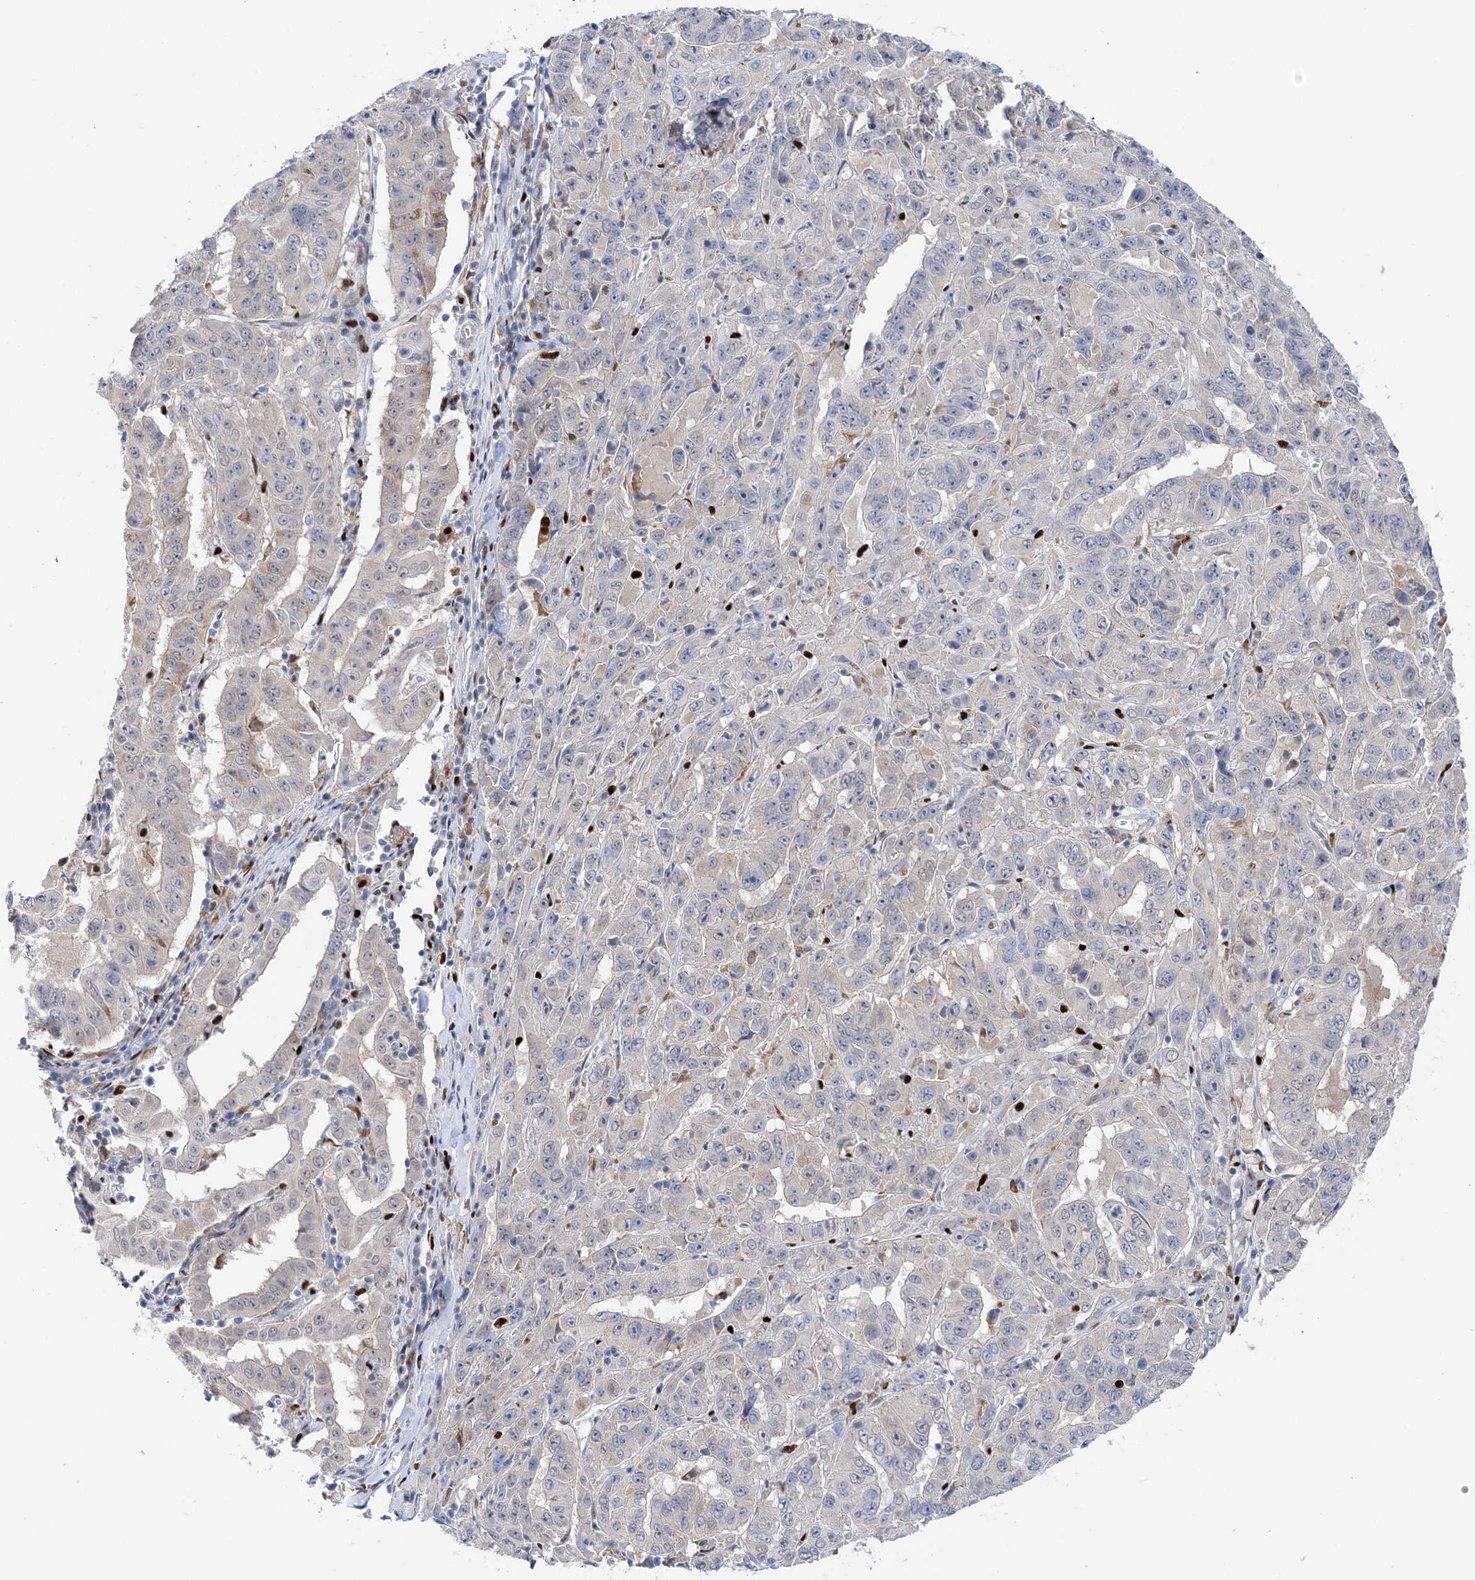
{"staining": {"intensity": "negative", "quantity": "none", "location": "none"}, "tissue": "pancreatic cancer", "cell_type": "Tumor cells", "image_type": "cancer", "snomed": [{"axis": "morphology", "description": "Adenocarcinoma, NOS"}, {"axis": "topography", "description": "Pancreas"}], "caption": "A high-resolution histopathology image shows immunohistochemistry (IHC) staining of pancreatic cancer, which demonstrates no significant expression in tumor cells. (Immunohistochemistry, brightfield microscopy, high magnification).", "gene": "NIT2", "patient": {"sex": "male", "age": 63}}